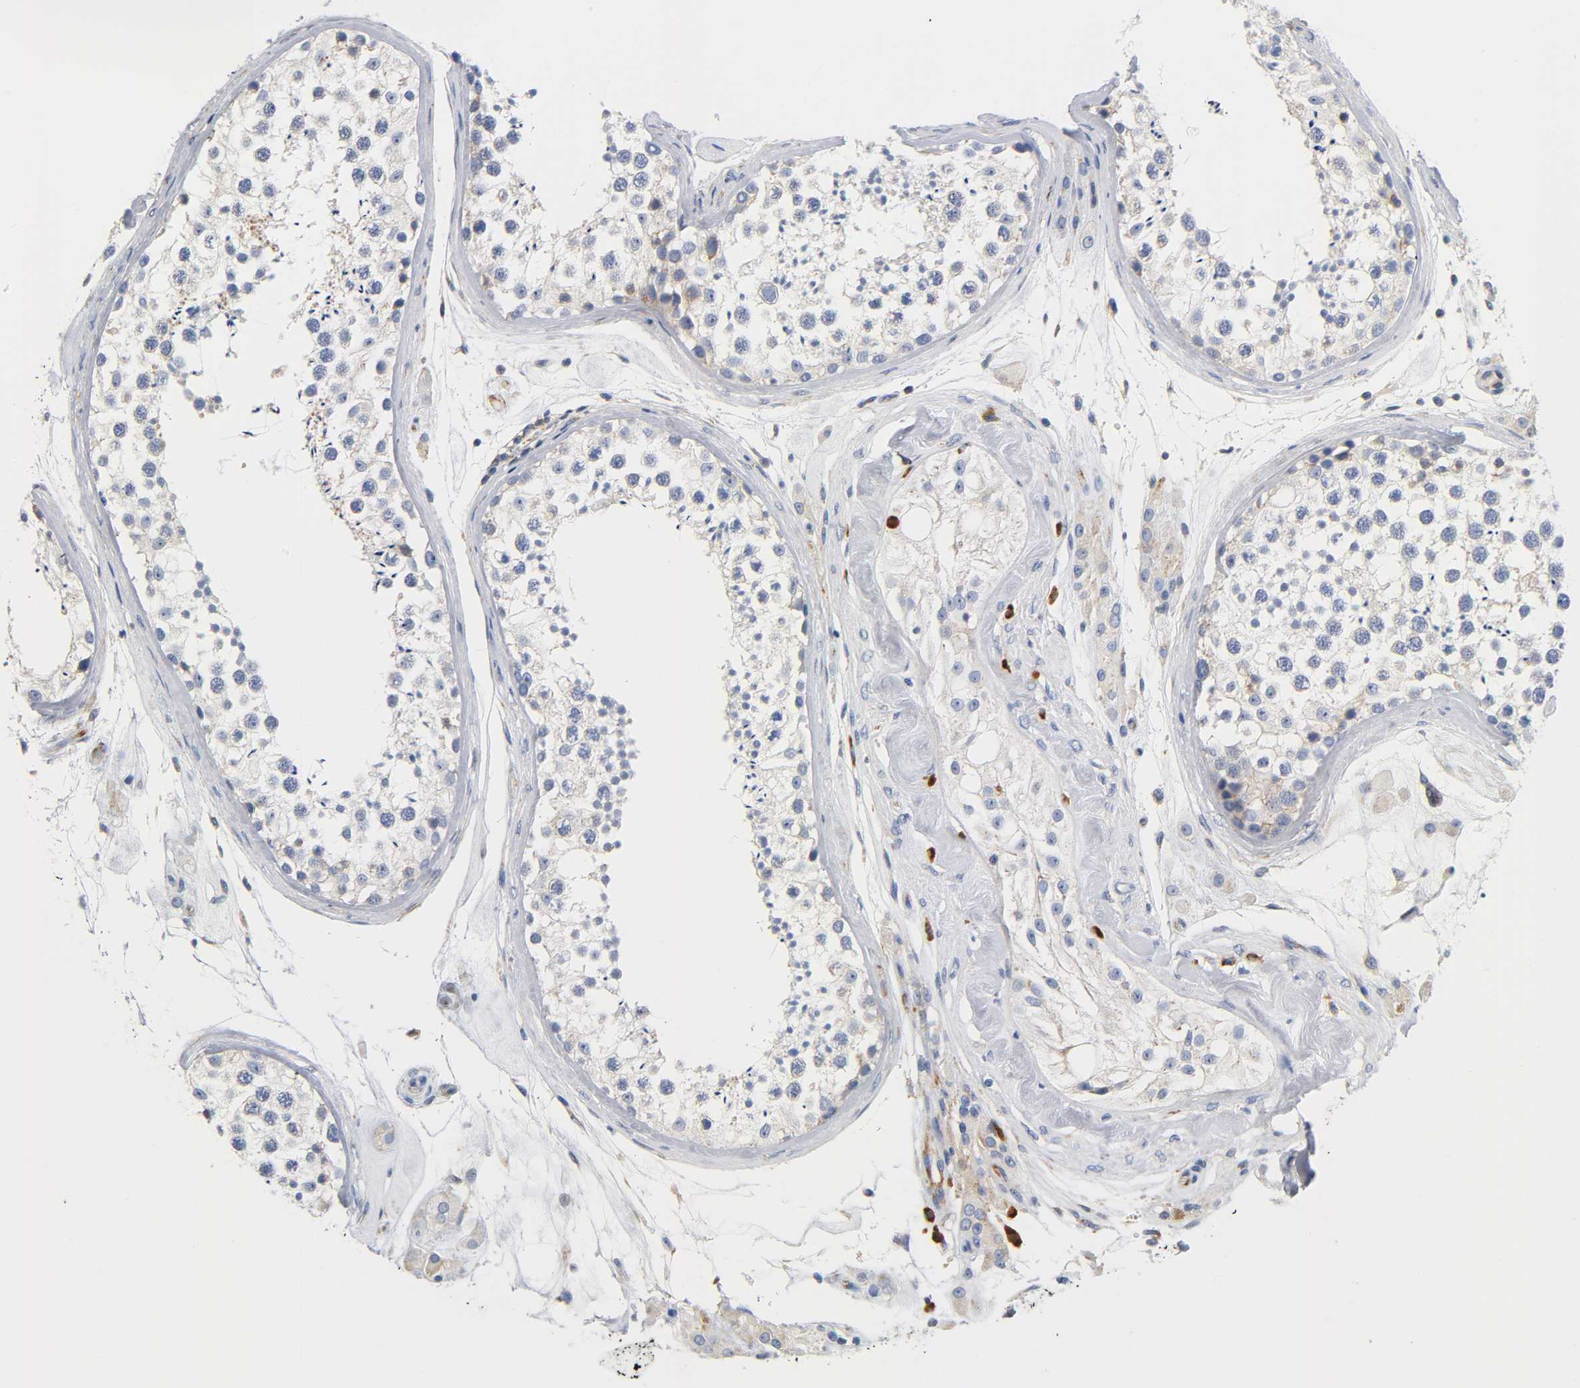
{"staining": {"intensity": "negative", "quantity": "none", "location": "none"}, "tissue": "testis", "cell_type": "Cells in seminiferous ducts", "image_type": "normal", "snomed": [{"axis": "morphology", "description": "Normal tissue, NOS"}, {"axis": "topography", "description": "Testis"}], "caption": "Testis stained for a protein using IHC shows no positivity cells in seminiferous ducts.", "gene": "REL", "patient": {"sex": "male", "age": 46}}